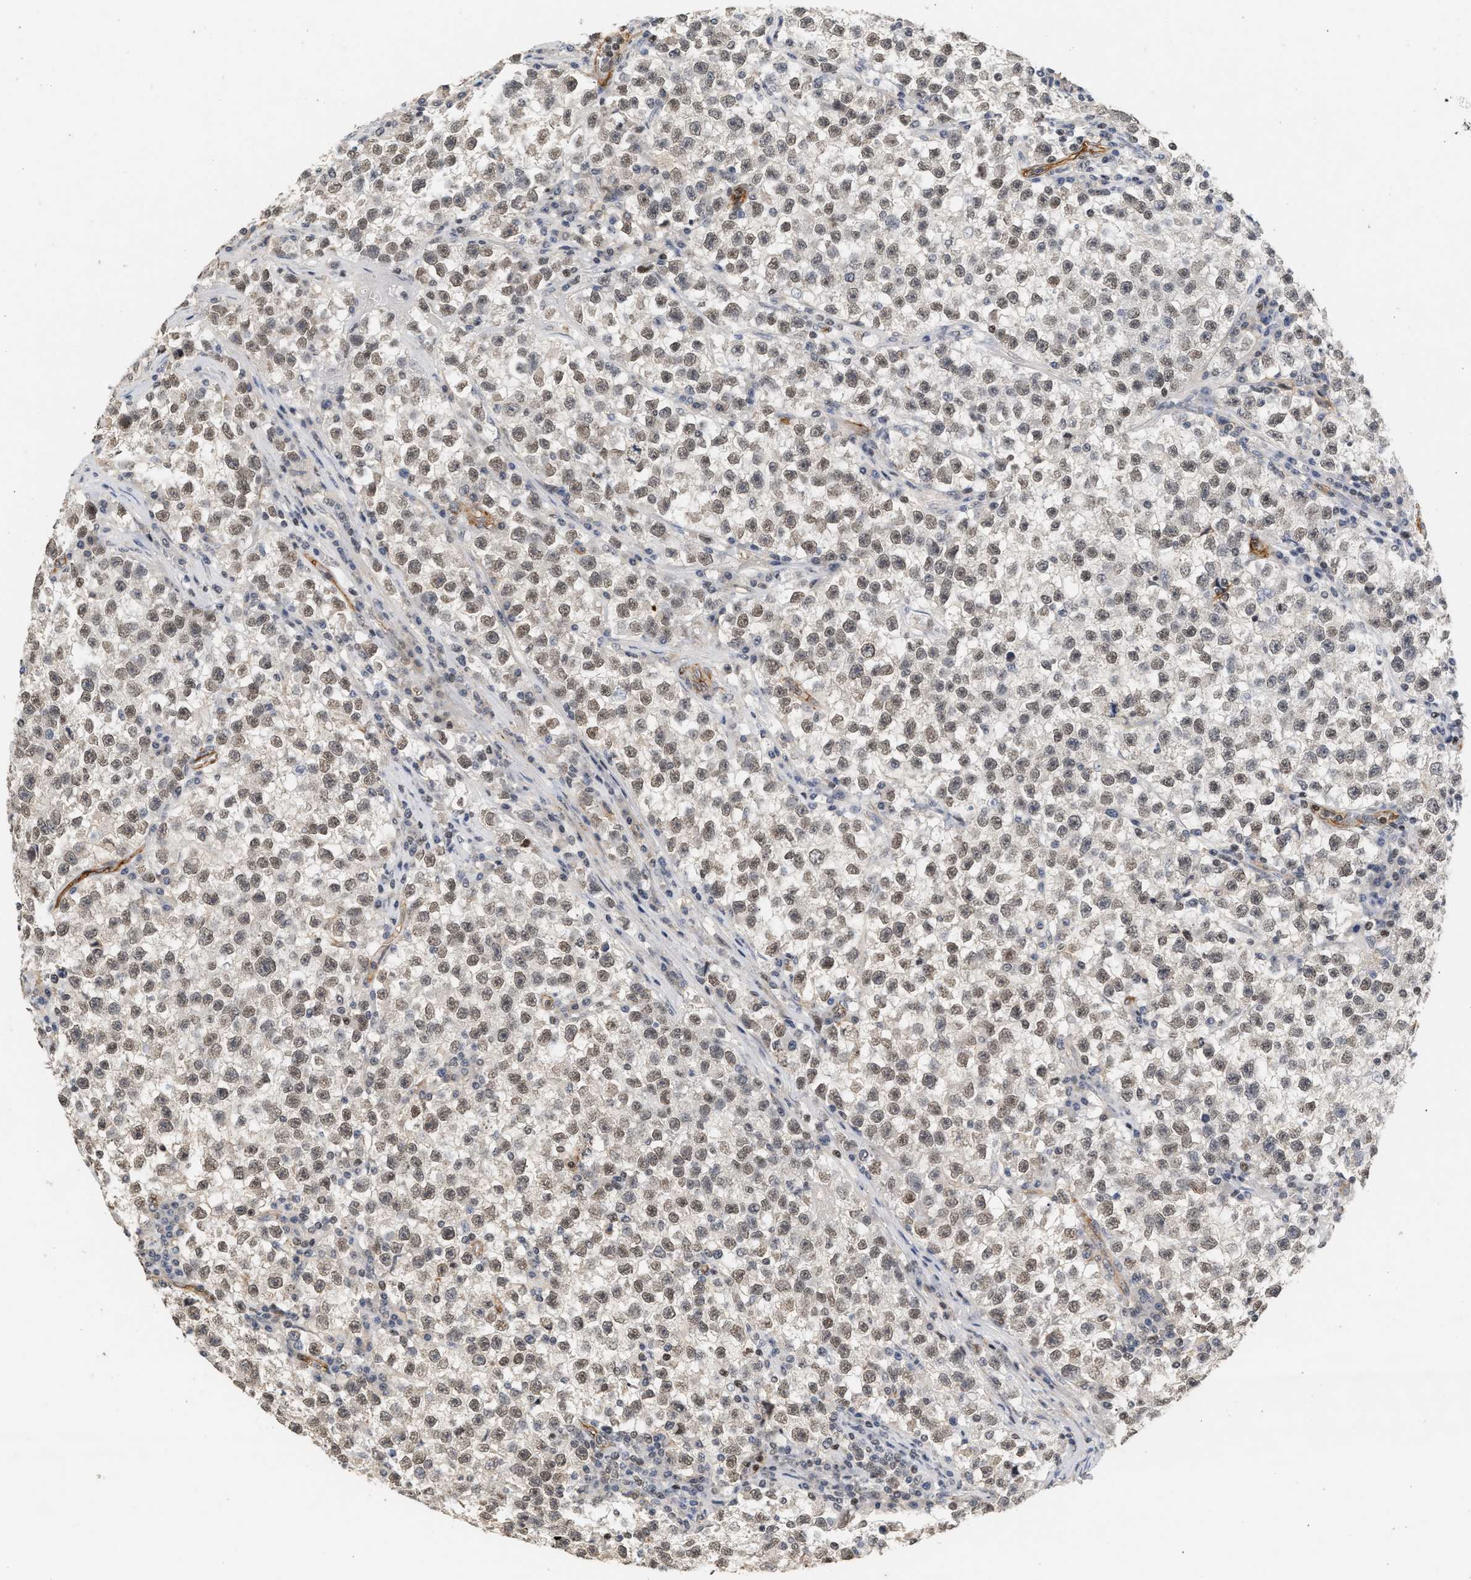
{"staining": {"intensity": "weak", "quantity": ">75%", "location": "nuclear"}, "tissue": "testis cancer", "cell_type": "Tumor cells", "image_type": "cancer", "snomed": [{"axis": "morphology", "description": "Seminoma, NOS"}, {"axis": "topography", "description": "Testis"}], "caption": "A high-resolution micrograph shows immunohistochemistry staining of testis cancer, which displays weak nuclear positivity in approximately >75% of tumor cells.", "gene": "PLXND1", "patient": {"sex": "male", "age": 22}}